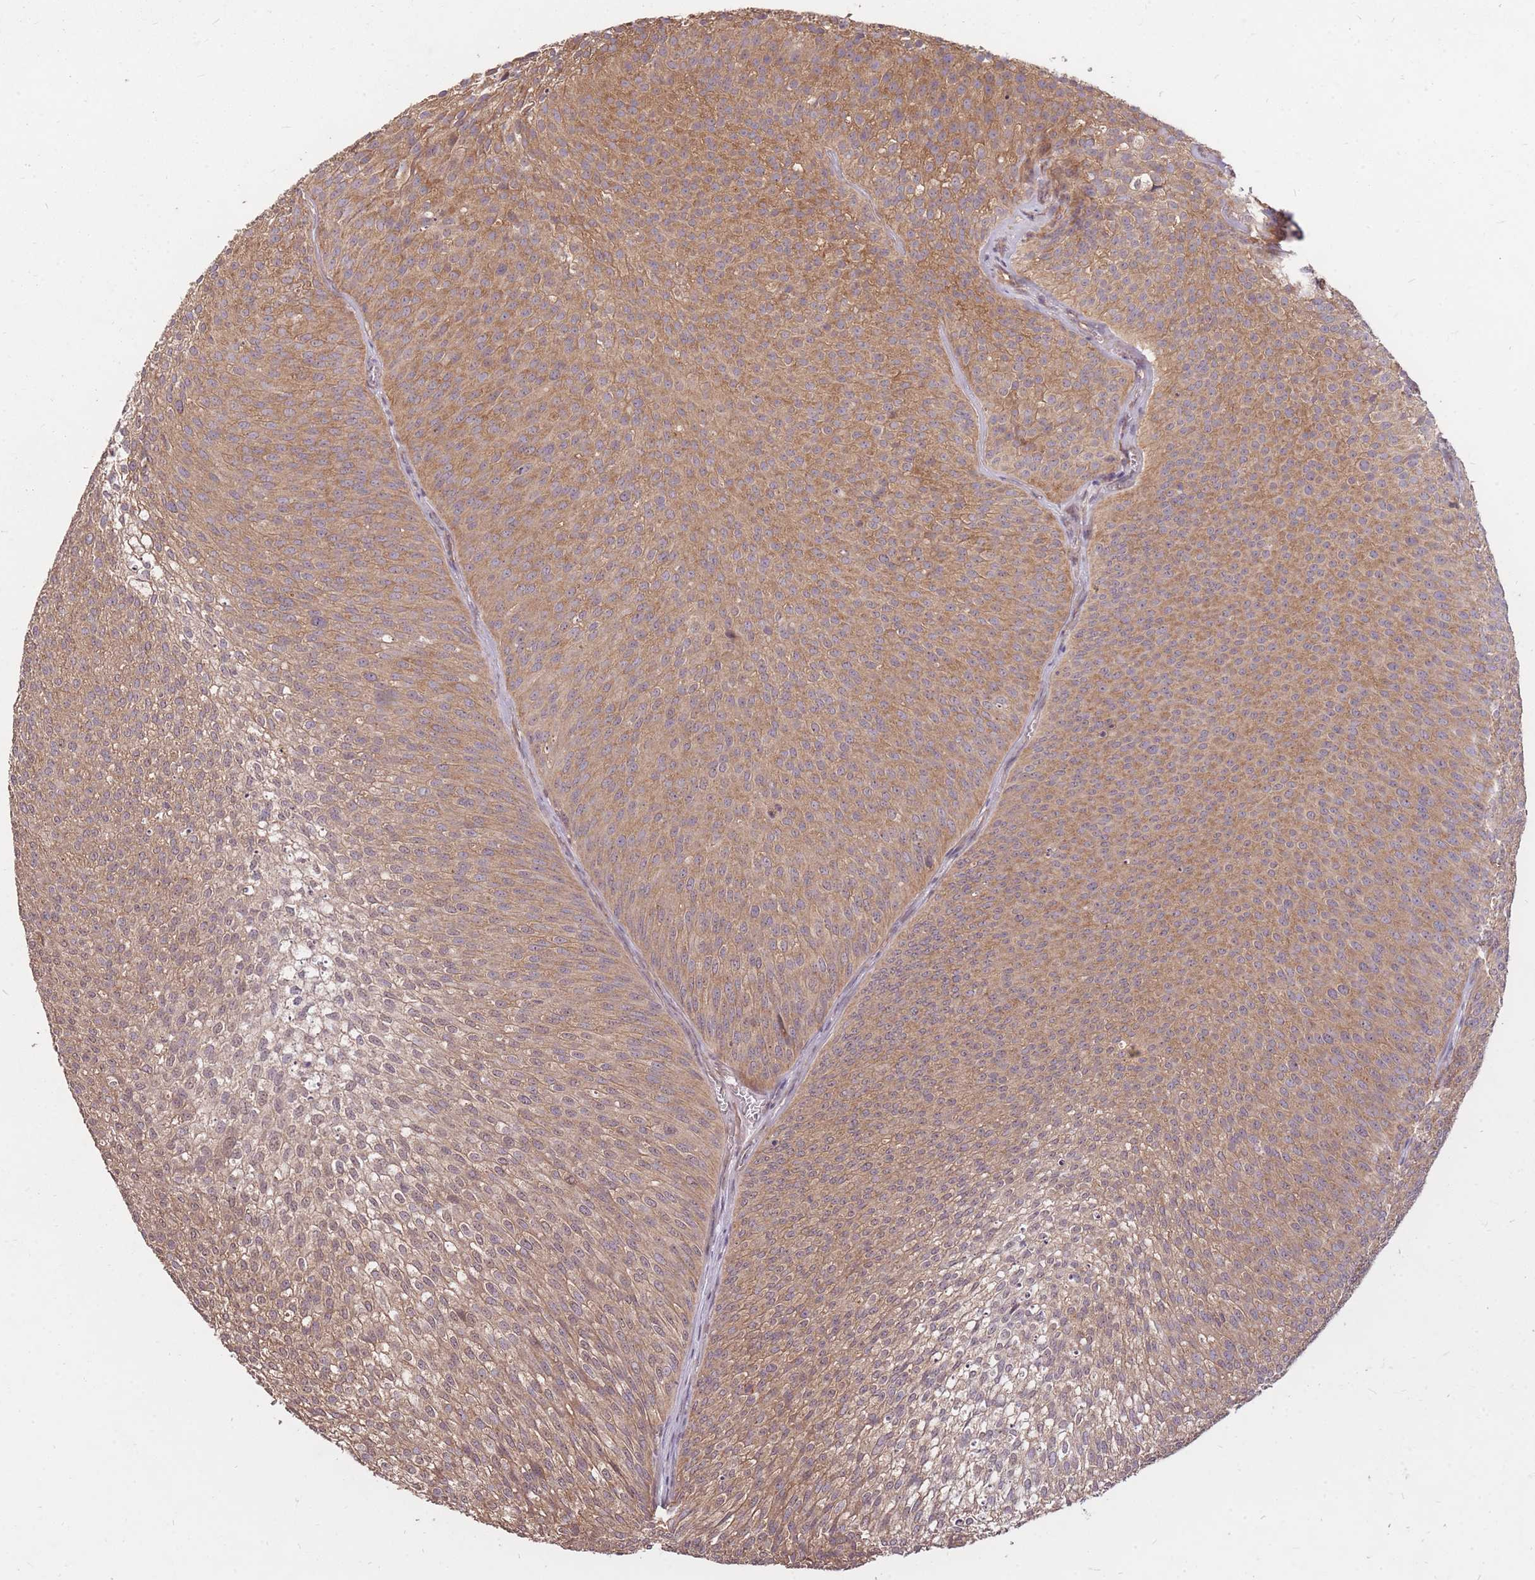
{"staining": {"intensity": "moderate", "quantity": ">75%", "location": "cytoplasmic/membranous"}, "tissue": "urothelial cancer", "cell_type": "Tumor cells", "image_type": "cancer", "snomed": [{"axis": "morphology", "description": "Urothelial carcinoma, Low grade"}, {"axis": "topography", "description": "Urinary bladder"}], "caption": "There is medium levels of moderate cytoplasmic/membranous positivity in tumor cells of low-grade urothelial carcinoma, as demonstrated by immunohistochemical staining (brown color).", "gene": "DYNC1LI2", "patient": {"sex": "male", "age": 91}}